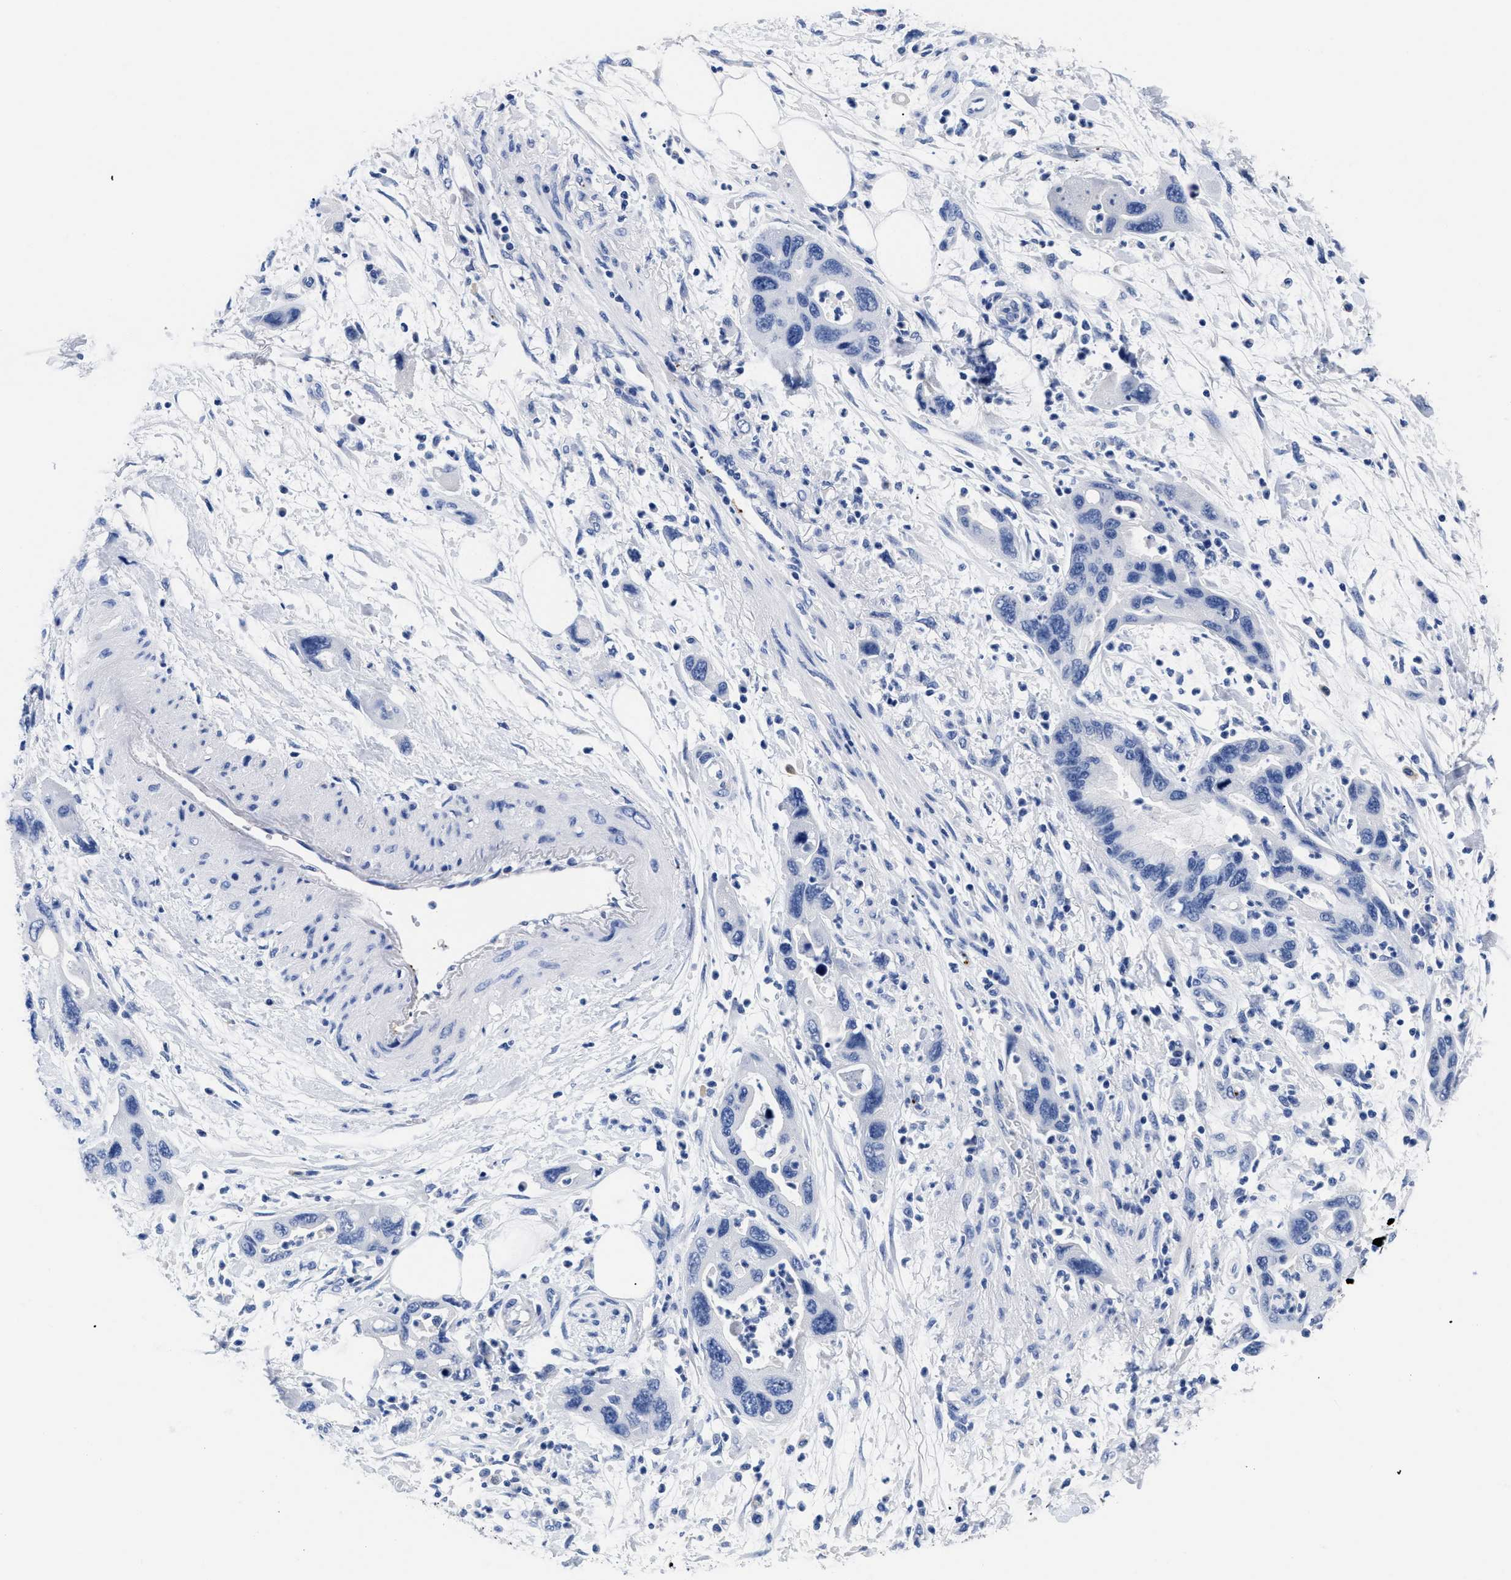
{"staining": {"intensity": "negative", "quantity": "none", "location": "none"}, "tissue": "pancreatic cancer", "cell_type": "Tumor cells", "image_type": "cancer", "snomed": [{"axis": "morphology", "description": "Normal tissue, NOS"}, {"axis": "morphology", "description": "Adenocarcinoma, NOS"}, {"axis": "topography", "description": "Pancreas"}], "caption": "There is no significant staining in tumor cells of pancreatic adenocarcinoma. (IHC, brightfield microscopy, high magnification).", "gene": "TREML1", "patient": {"sex": "female", "age": 71}}